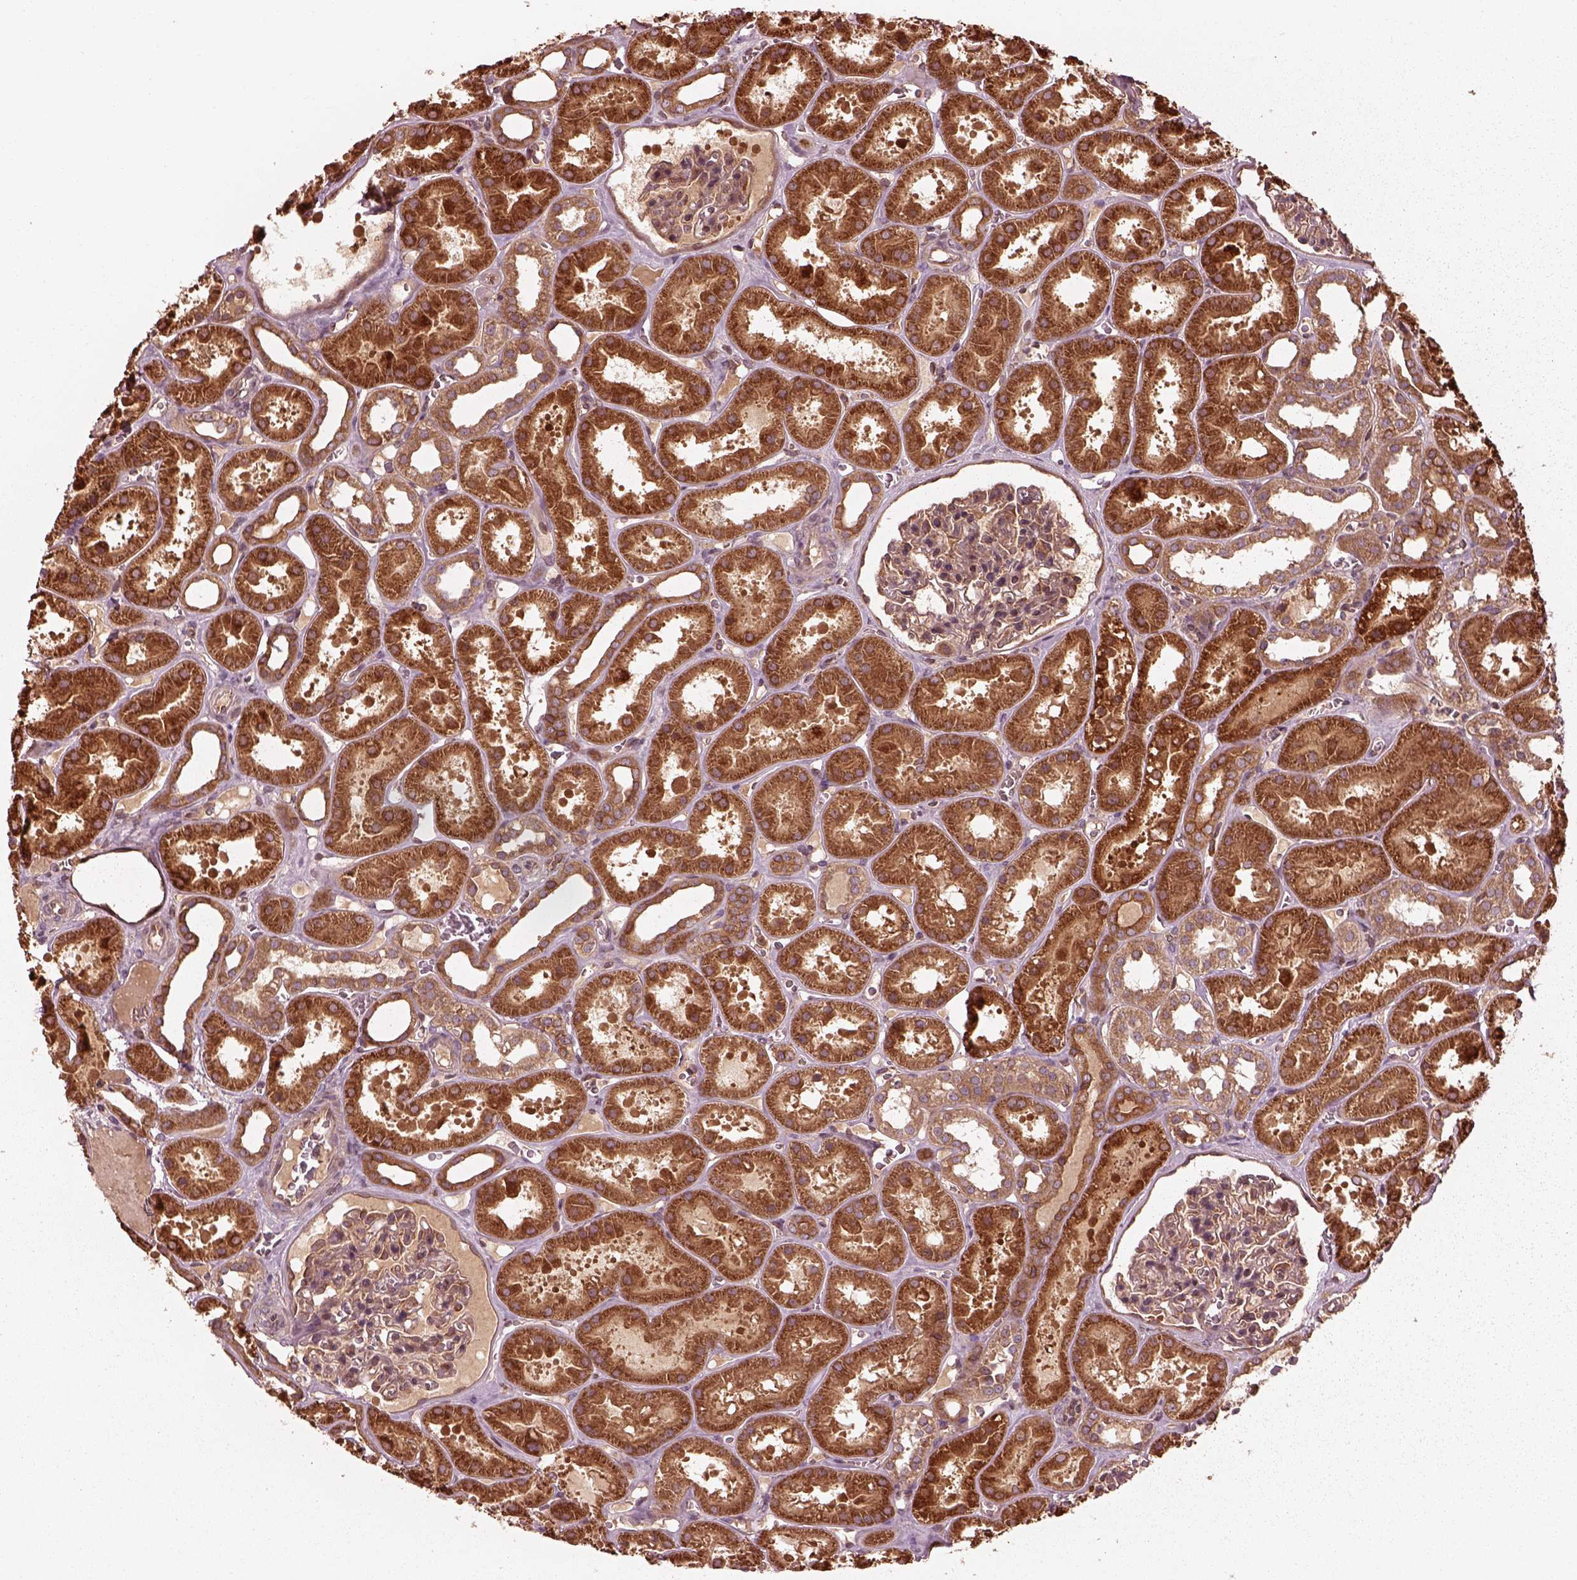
{"staining": {"intensity": "moderate", "quantity": "25%-75%", "location": "cytoplasmic/membranous"}, "tissue": "kidney", "cell_type": "Cells in glomeruli", "image_type": "normal", "snomed": [{"axis": "morphology", "description": "Normal tissue, NOS"}, {"axis": "topography", "description": "Kidney"}], "caption": "This is a histology image of immunohistochemistry staining of normal kidney, which shows moderate staining in the cytoplasmic/membranous of cells in glomeruli.", "gene": "PIK3R2", "patient": {"sex": "female", "age": 41}}